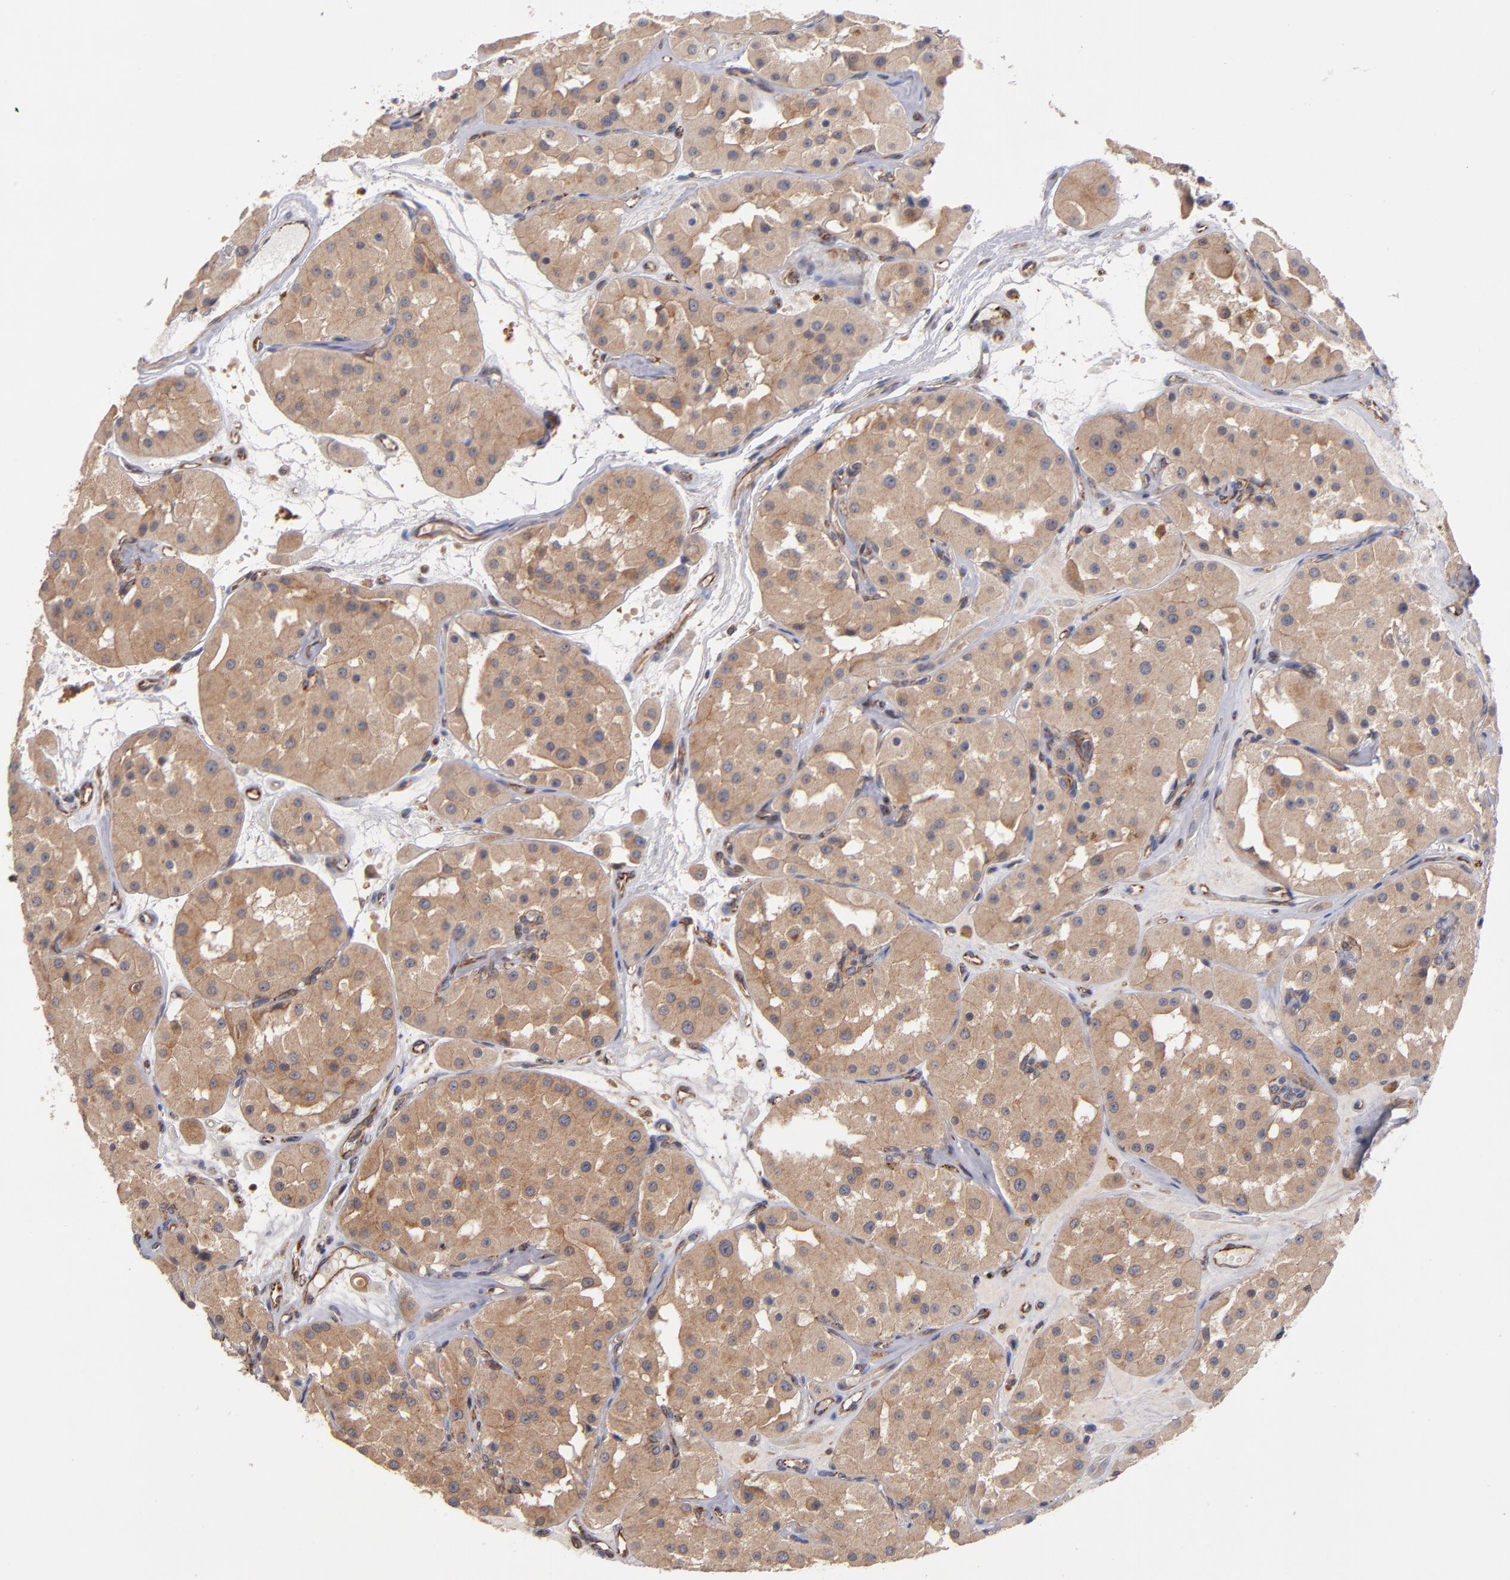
{"staining": {"intensity": "moderate", "quantity": ">75%", "location": "cytoplasmic/membranous"}, "tissue": "renal cancer", "cell_type": "Tumor cells", "image_type": "cancer", "snomed": [{"axis": "morphology", "description": "Adenocarcinoma, uncertain malignant potential"}, {"axis": "topography", "description": "Kidney"}], "caption": "Renal adenocarcinoma,  uncertain malignant potential was stained to show a protein in brown. There is medium levels of moderate cytoplasmic/membranous staining in approximately >75% of tumor cells.", "gene": "GMFG", "patient": {"sex": "male", "age": 63}}